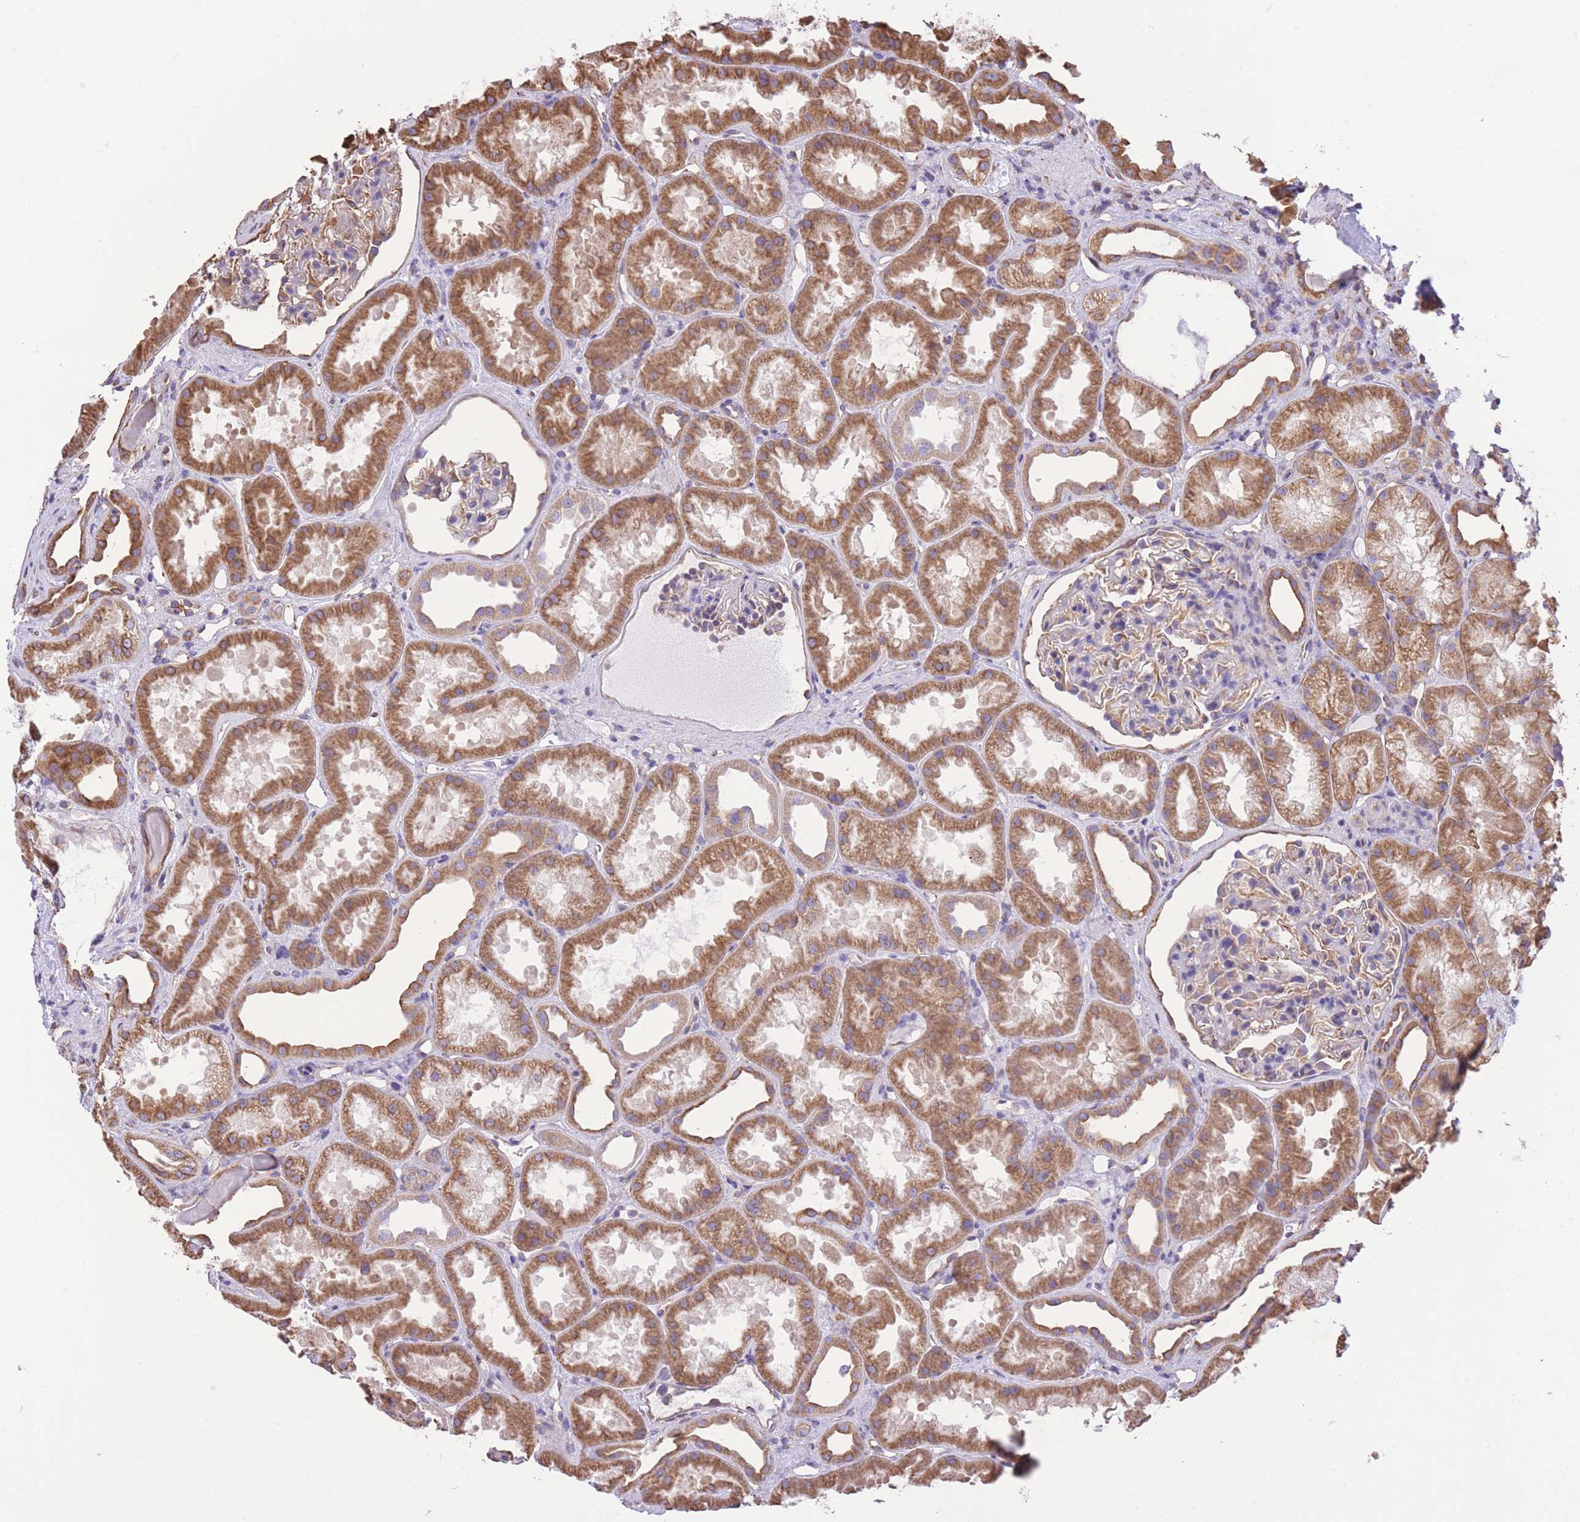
{"staining": {"intensity": "moderate", "quantity": "<25%", "location": "cytoplasmic/membranous"}, "tissue": "kidney", "cell_type": "Cells in glomeruli", "image_type": "normal", "snomed": [{"axis": "morphology", "description": "Normal tissue, NOS"}, {"axis": "topography", "description": "Kidney"}], "caption": "This histopathology image shows immunohistochemistry staining of normal kidney, with low moderate cytoplasmic/membranous staining in approximately <25% of cells in glomeruli.", "gene": "RHOU", "patient": {"sex": "male", "age": 61}}